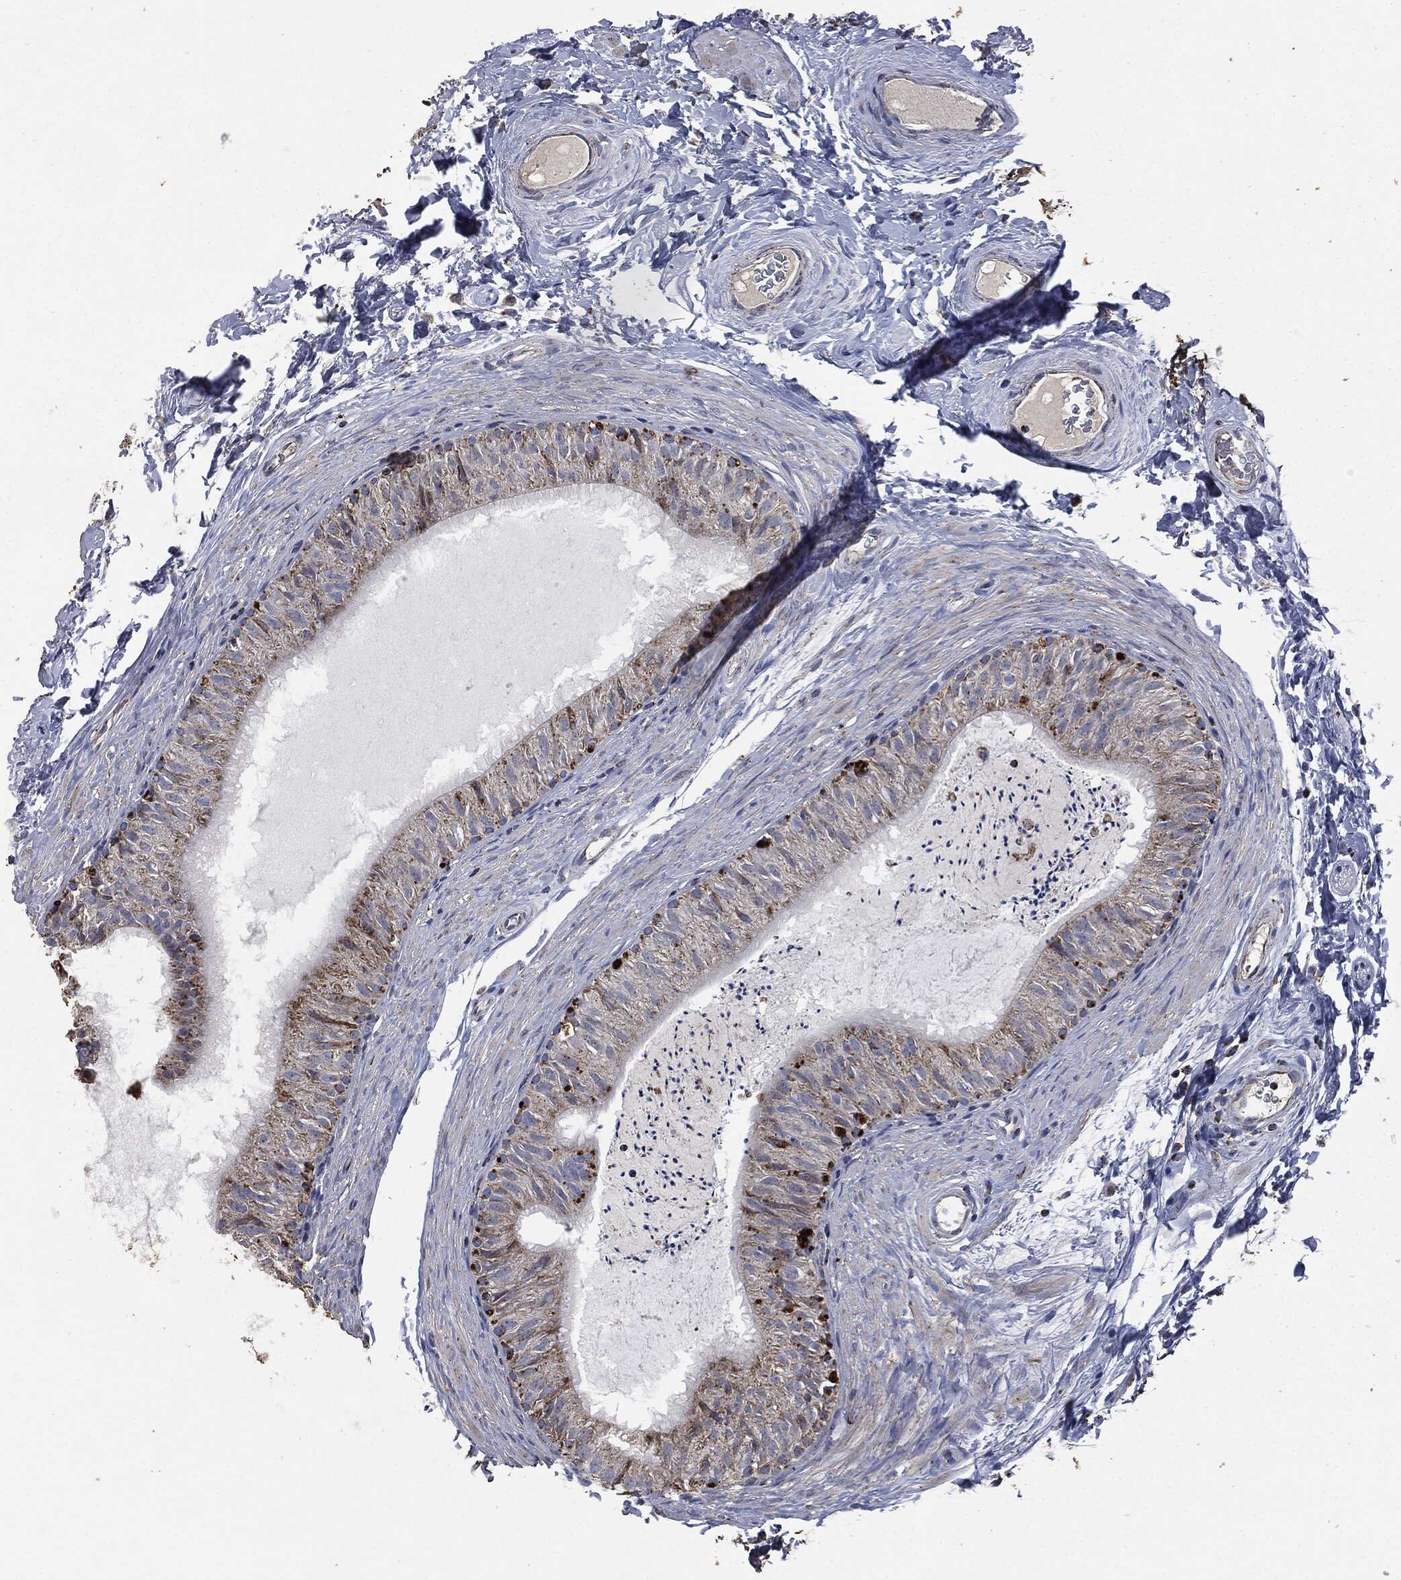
{"staining": {"intensity": "strong", "quantity": "<25%", "location": "cytoplasmic/membranous"}, "tissue": "epididymis", "cell_type": "Glandular cells", "image_type": "normal", "snomed": [{"axis": "morphology", "description": "Normal tissue, NOS"}, {"axis": "topography", "description": "Epididymis"}], "caption": "Protein analysis of unremarkable epididymis reveals strong cytoplasmic/membranous staining in about <25% of glandular cells.", "gene": "RYK", "patient": {"sex": "male", "age": 34}}